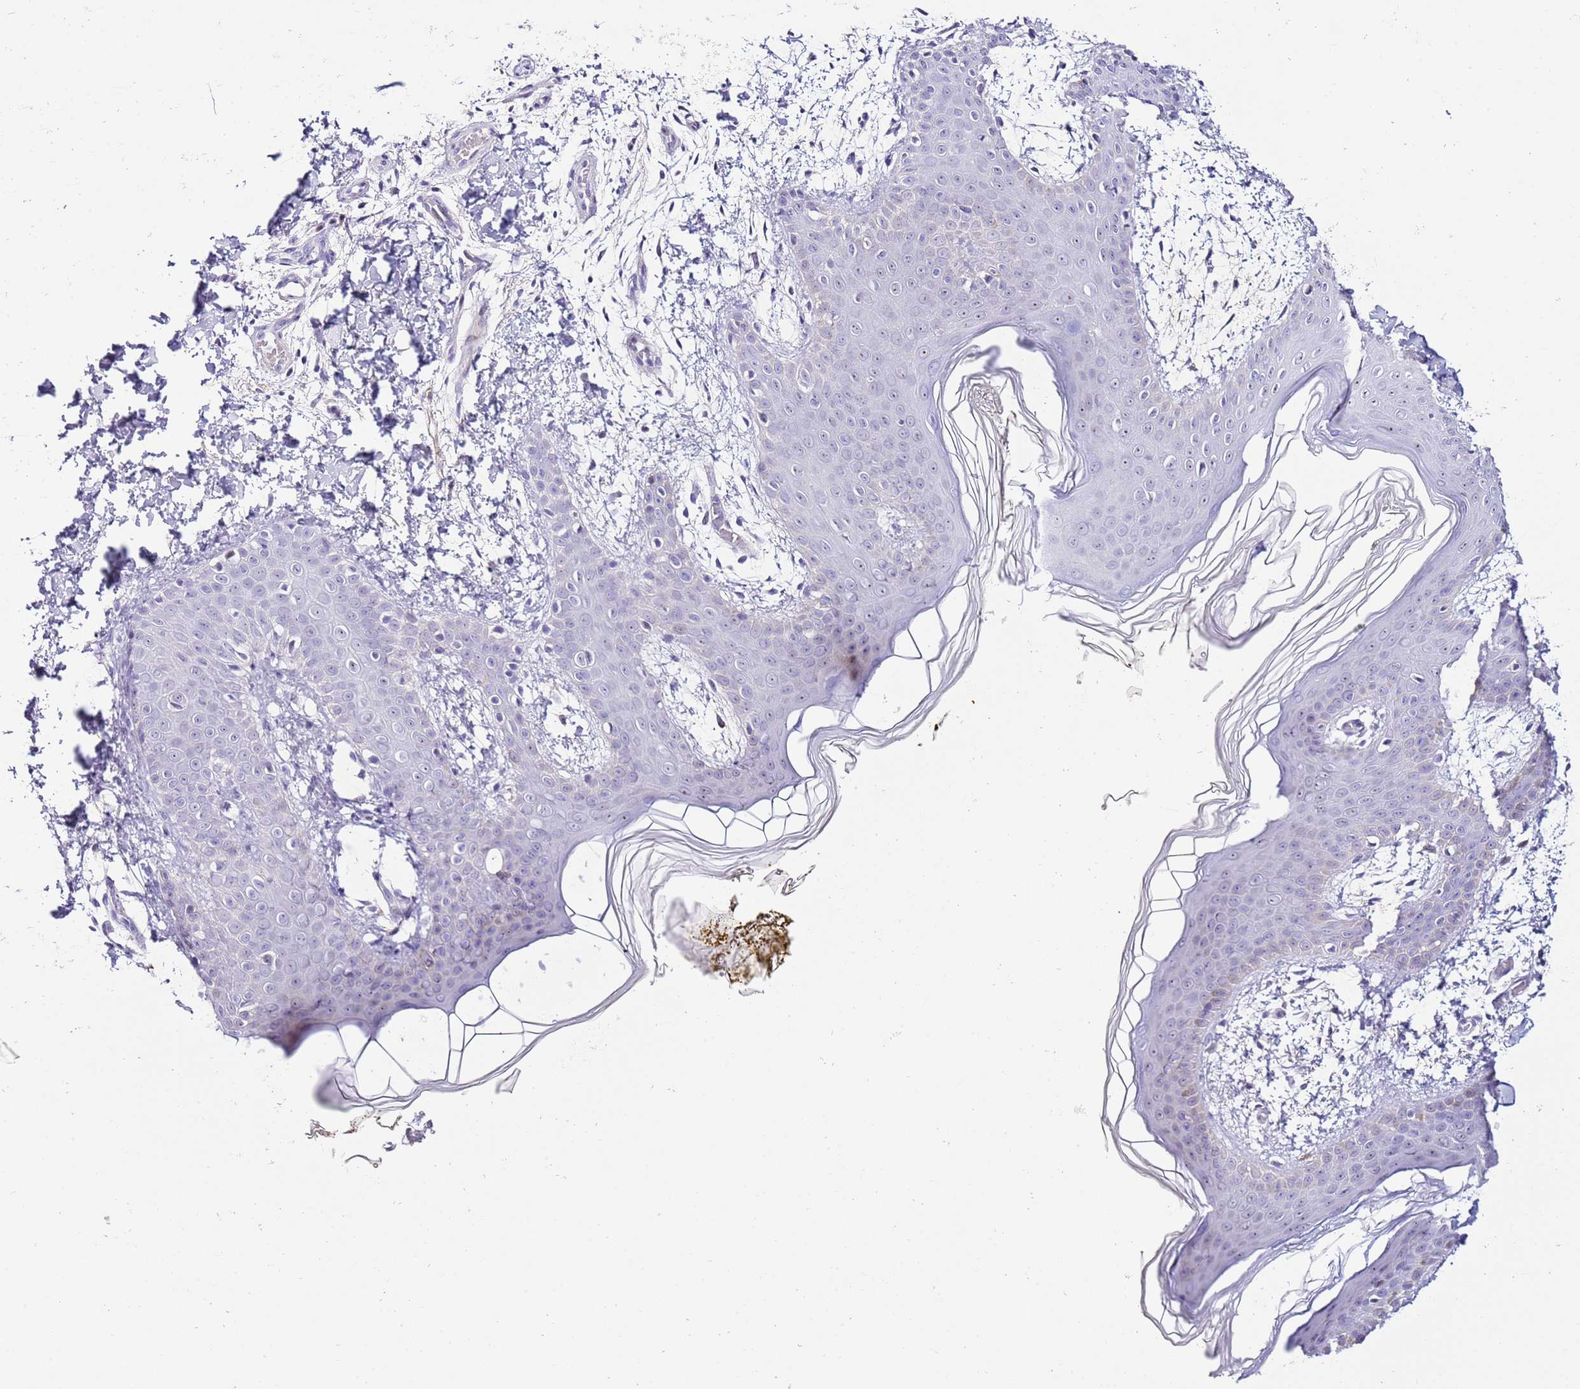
{"staining": {"intensity": "negative", "quantity": "none", "location": "none"}, "tissue": "skin", "cell_type": "Fibroblasts", "image_type": "normal", "snomed": [{"axis": "morphology", "description": "Normal tissue, NOS"}, {"axis": "topography", "description": "Skin"}], "caption": "This is a histopathology image of IHC staining of normal skin, which shows no staining in fibroblasts. (DAB immunohistochemistry, high magnification).", "gene": "HGD", "patient": {"sex": "male", "age": 36}}